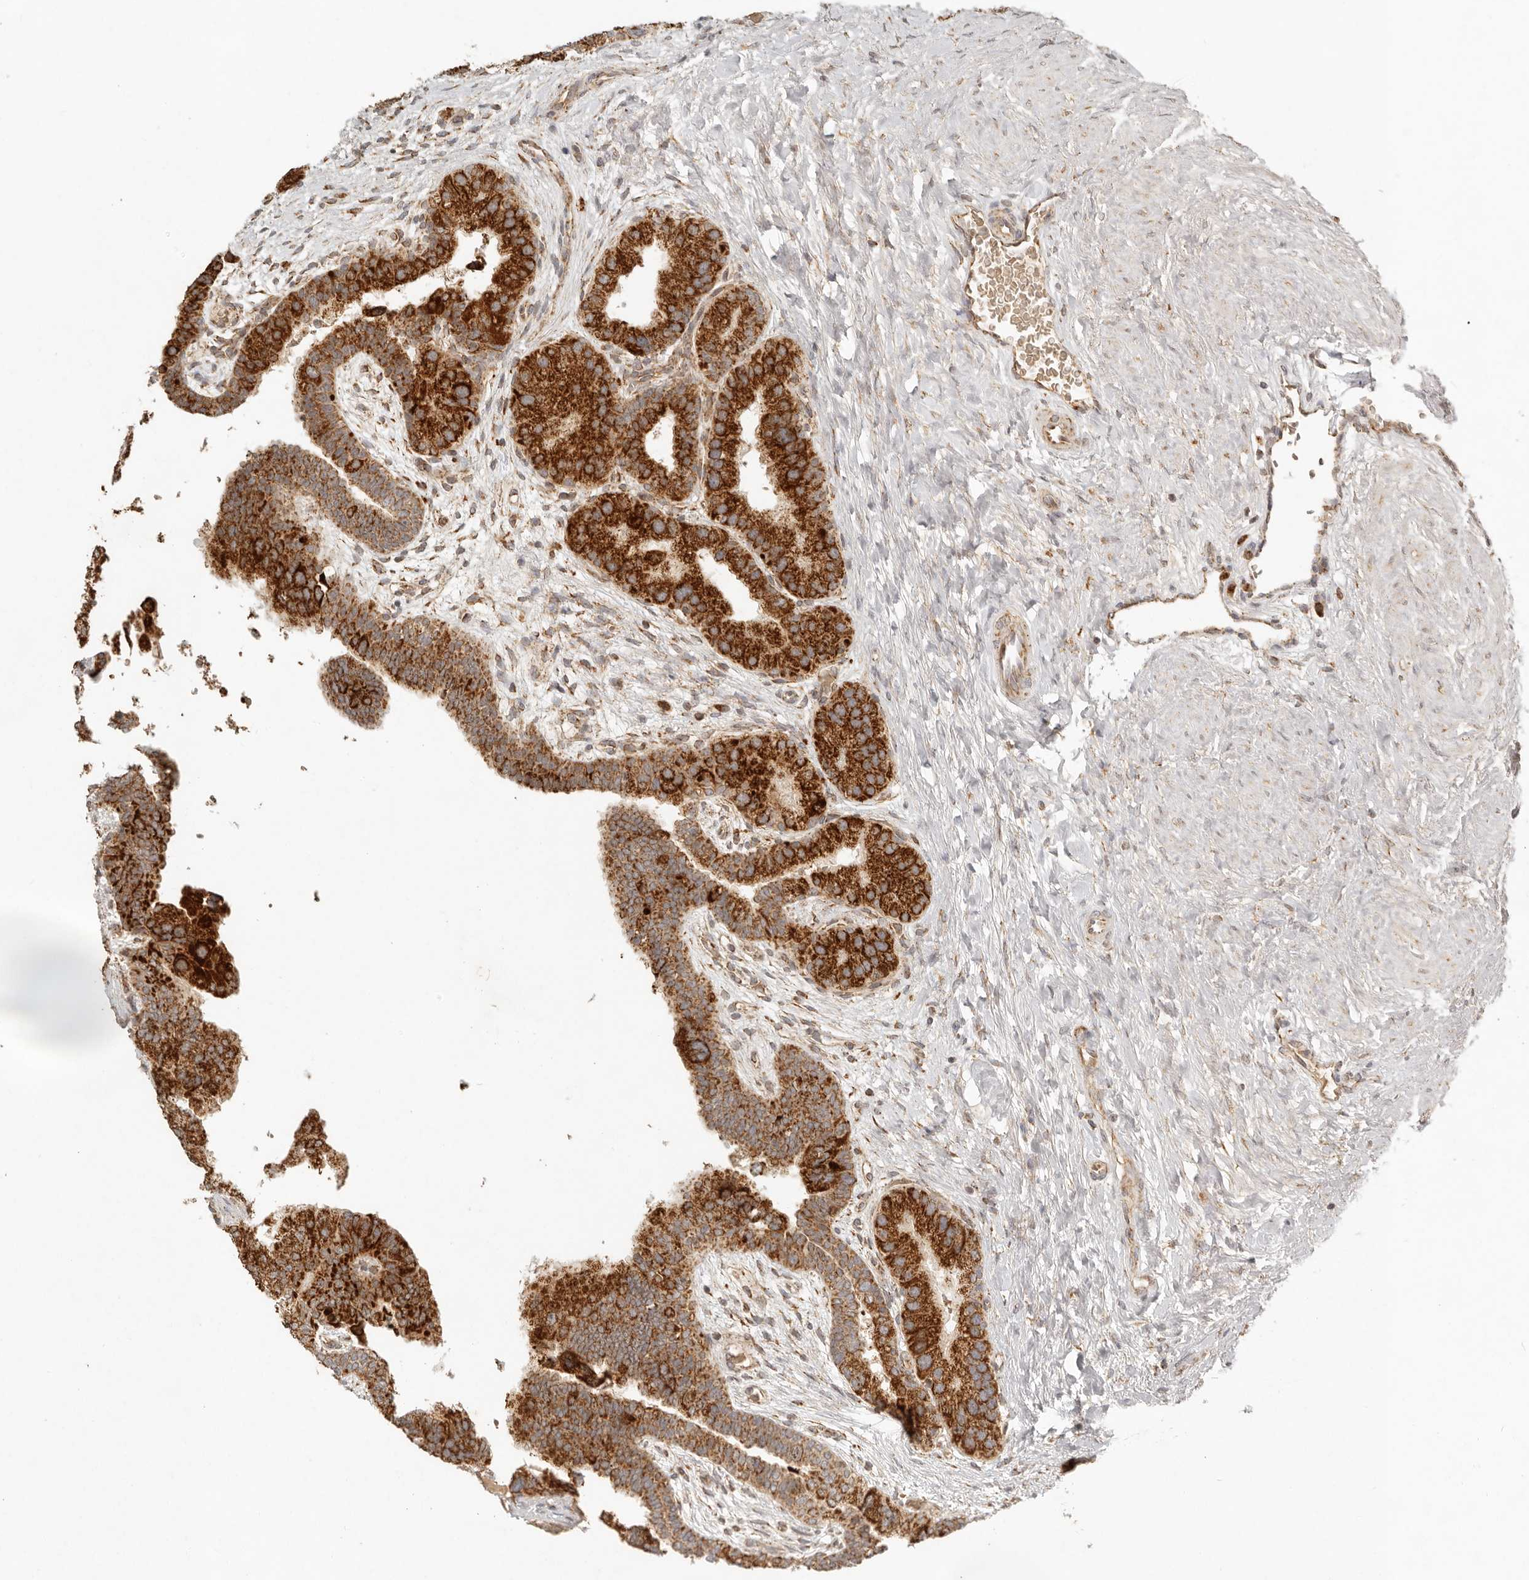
{"staining": {"intensity": "strong", "quantity": ">75%", "location": "cytoplasmic/membranous"}, "tissue": "prostate cancer", "cell_type": "Tumor cells", "image_type": "cancer", "snomed": [{"axis": "morphology", "description": "Adenocarcinoma, High grade"}, {"axis": "topography", "description": "Prostate"}], "caption": "High-power microscopy captured an IHC micrograph of prostate cancer, revealing strong cytoplasmic/membranous expression in about >75% of tumor cells.", "gene": "MRPL55", "patient": {"sex": "male", "age": 56}}